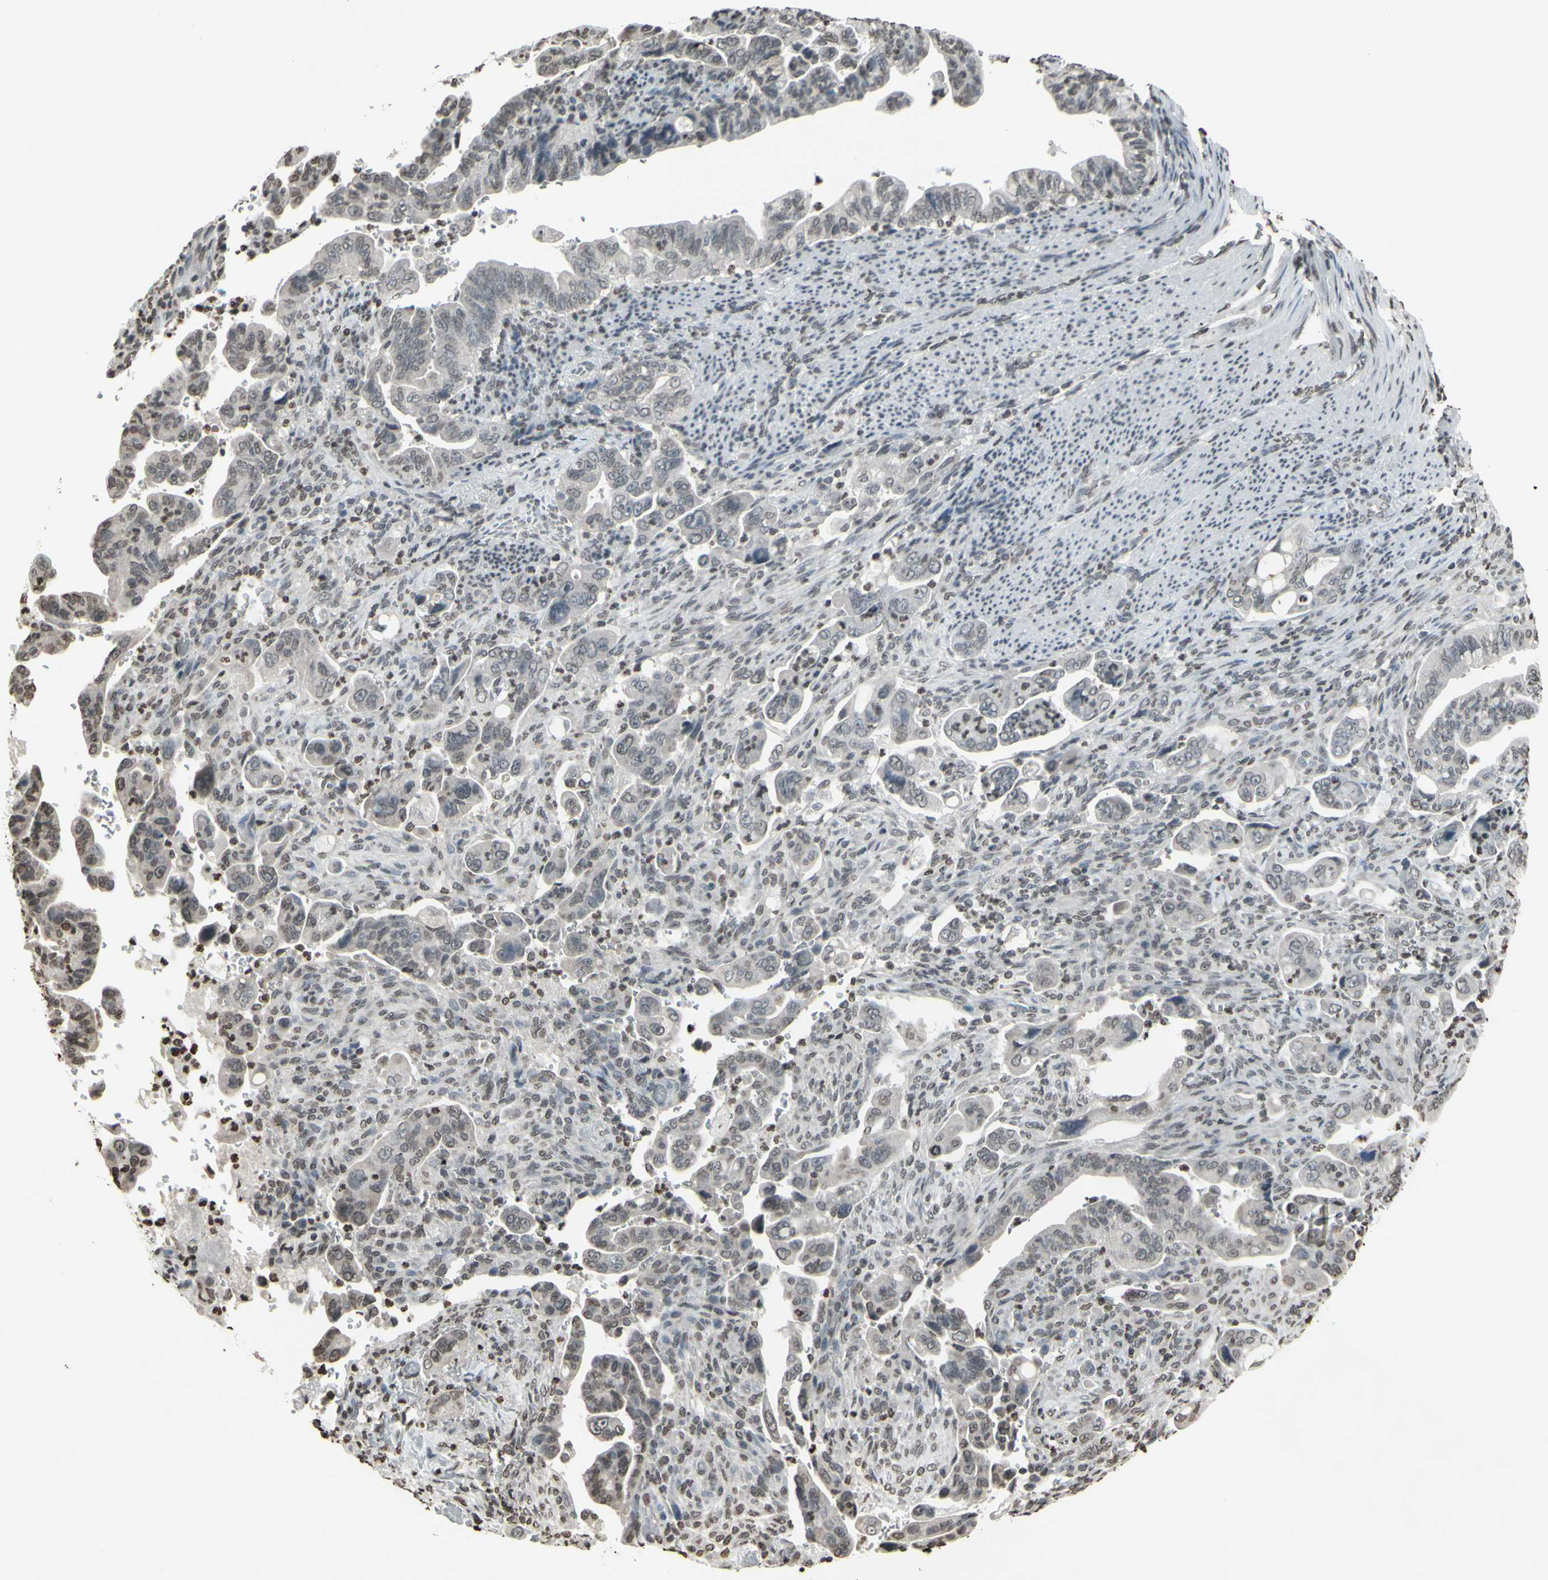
{"staining": {"intensity": "weak", "quantity": ">75%", "location": "cytoplasmic/membranous"}, "tissue": "pancreatic cancer", "cell_type": "Tumor cells", "image_type": "cancer", "snomed": [{"axis": "morphology", "description": "Adenocarcinoma, NOS"}, {"axis": "topography", "description": "Pancreas"}], "caption": "A micrograph of adenocarcinoma (pancreatic) stained for a protein shows weak cytoplasmic/membranous brown staining in tumor cells.", "gene": "CD79B", "patient": {"sex": "male", "age": 70}}